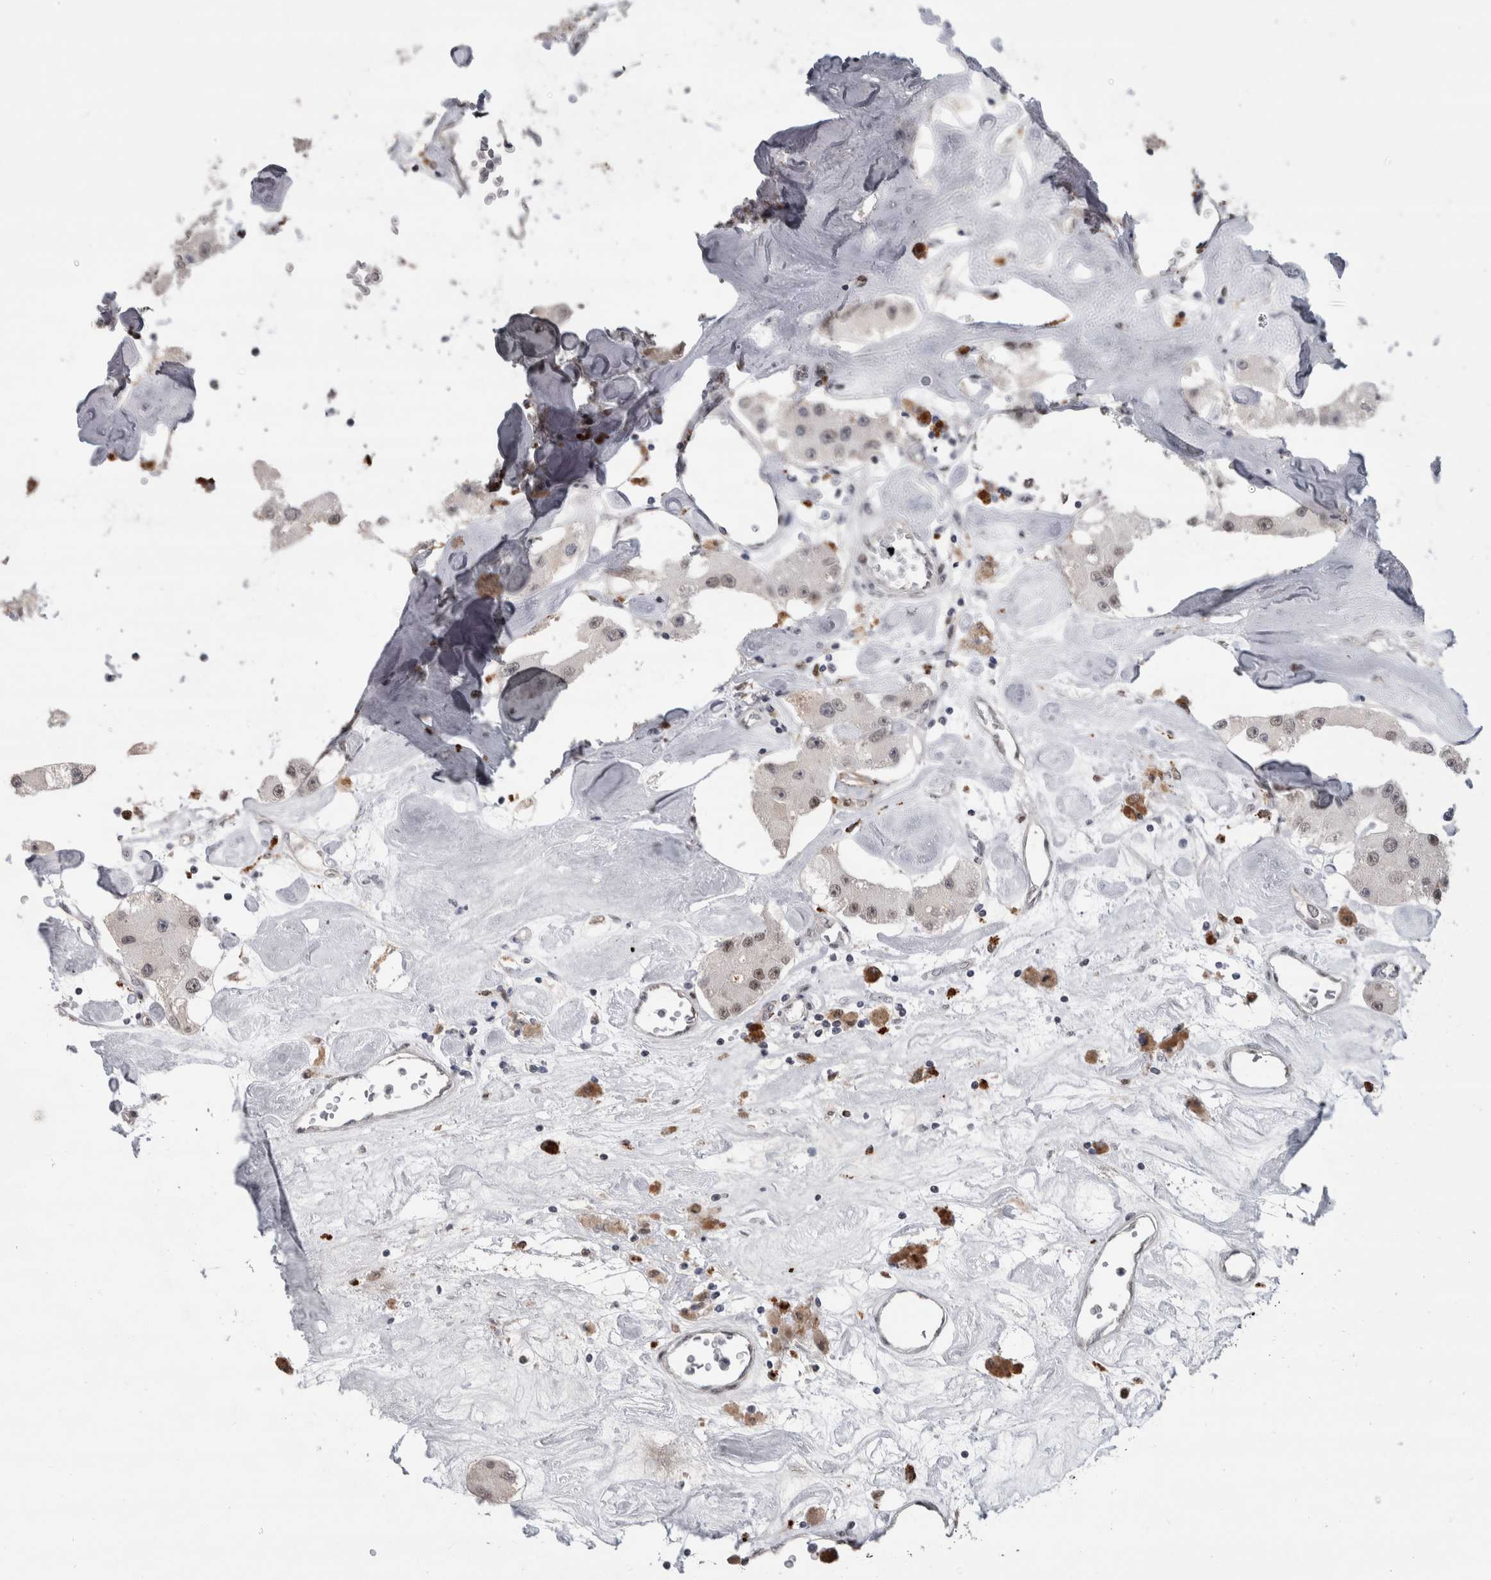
{"staining": {"intensity": "weak", "quantity": "25%-75%", "location": "nuclear"}, "tissue": "carcinoid", "cell_type": "Tumor cells", "image_type": "cancer", "snomed": [{"axis": "morphology", "description": "Carcinoid, malignant, NOS"}, {"axis": "topography", "description": "Pancreas"}], "caption": "High-power microscopy captured an immunohistochemistry (IHC) micrograph of carcinoid (malignant), revealing weak nuclear staining in approximately 25%-75% of tumor cells.", "gene": "POLD2", "patient": {"sex": "male", "age": 41}}